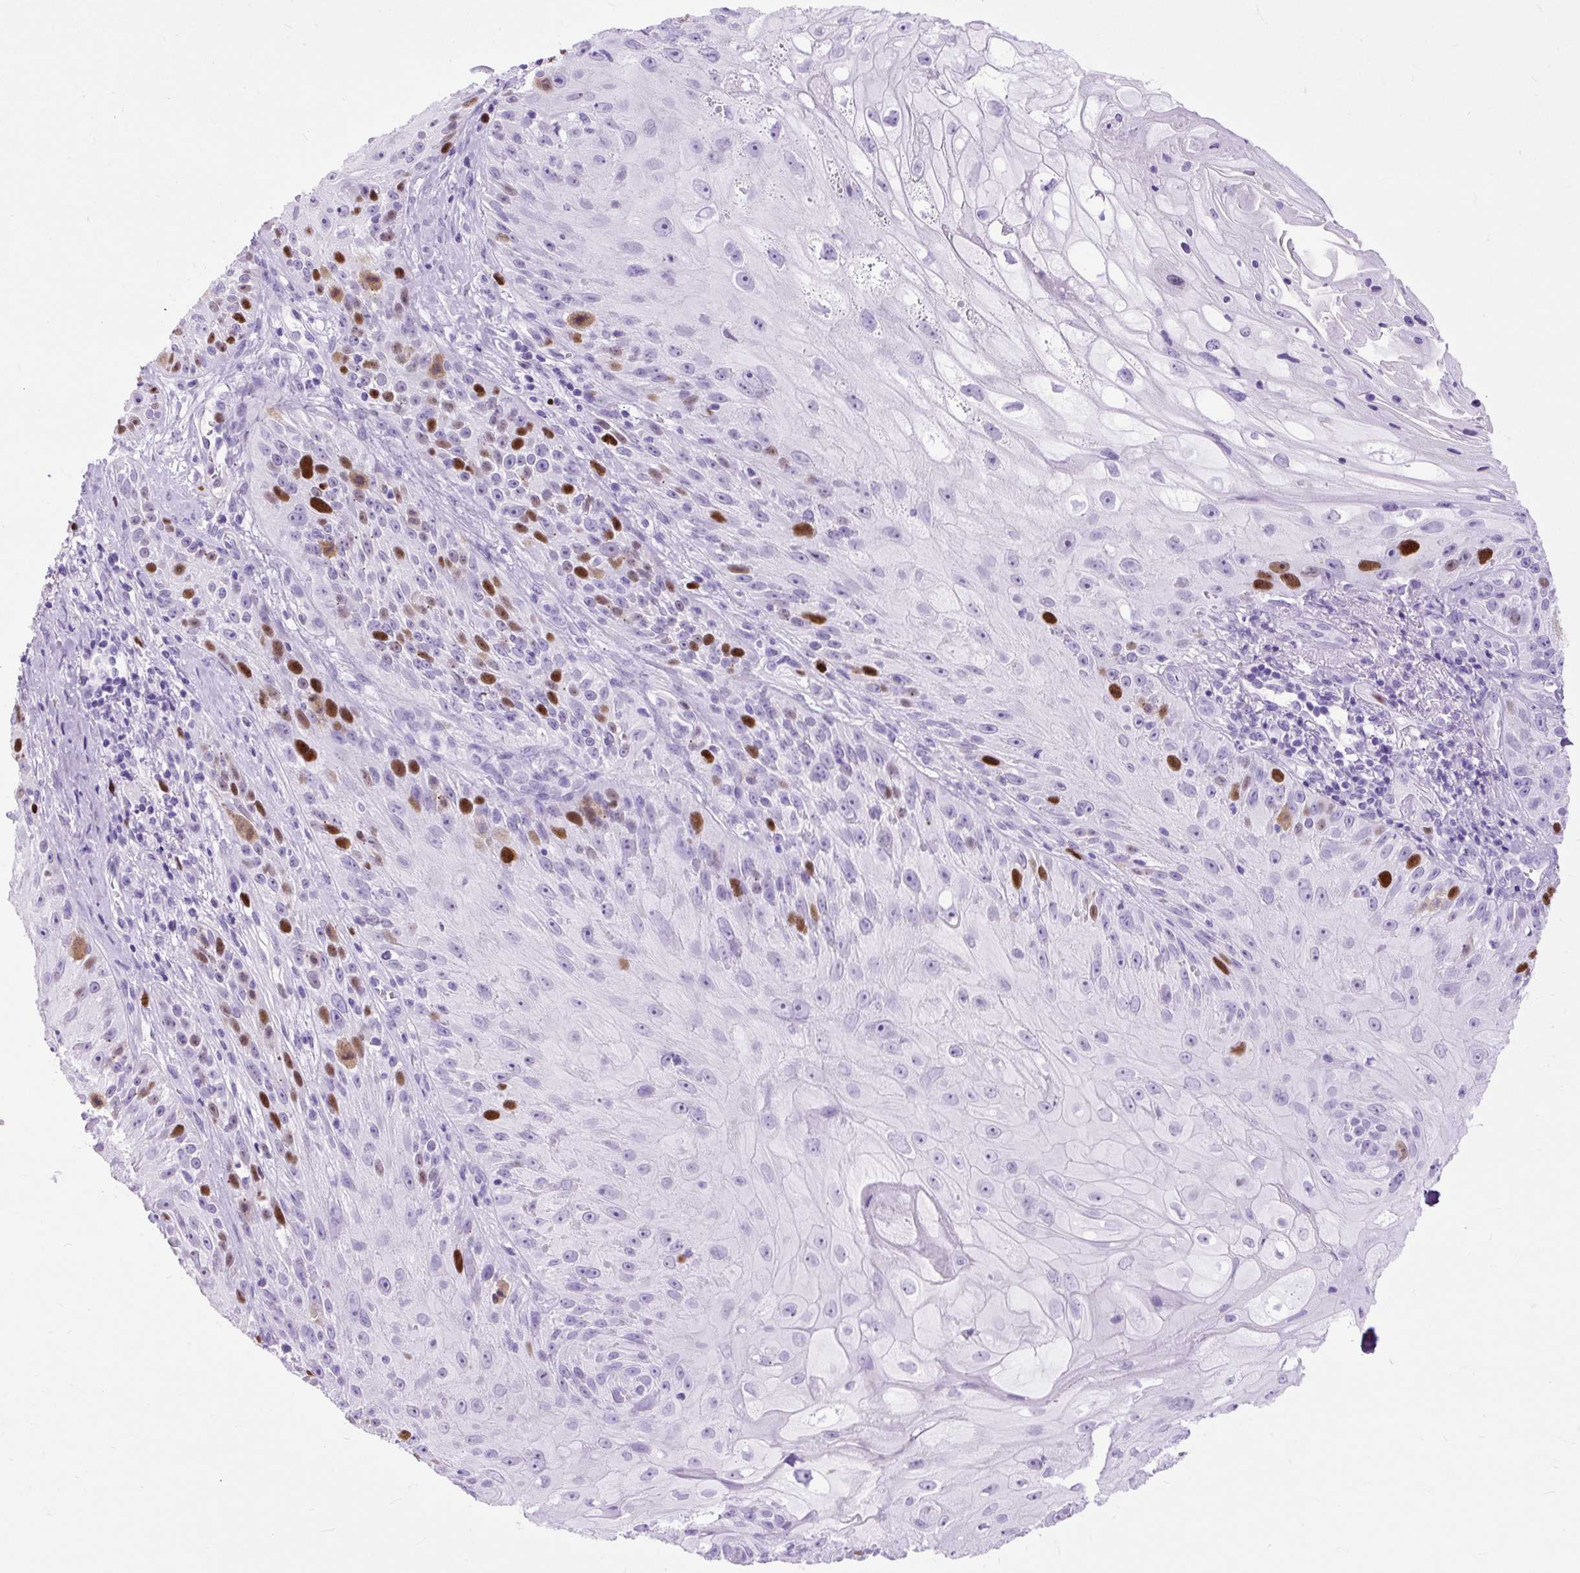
{"staining": {"intensity": "strong", "quantity": "<25%", "location": "nuclear"}, "tissue": "skin cancer", "cell_type": "Tumor cells", "image_type": "cancer", "snomed": [{"axis": "morphology", "description": "Squamous cell carcinoma, NOS"}, {"axis": "topography", "description": "Skin"}, {"axis": "topography", "description": "Vulva"}], "caption": "Immunohistochemical staining of skin squamous cell carcinoma reveals strong nuclear protein expression in about <25% of tumor cells.", "gene": "RACGAP1", "patient": {"sex": "female", "age": 76}}